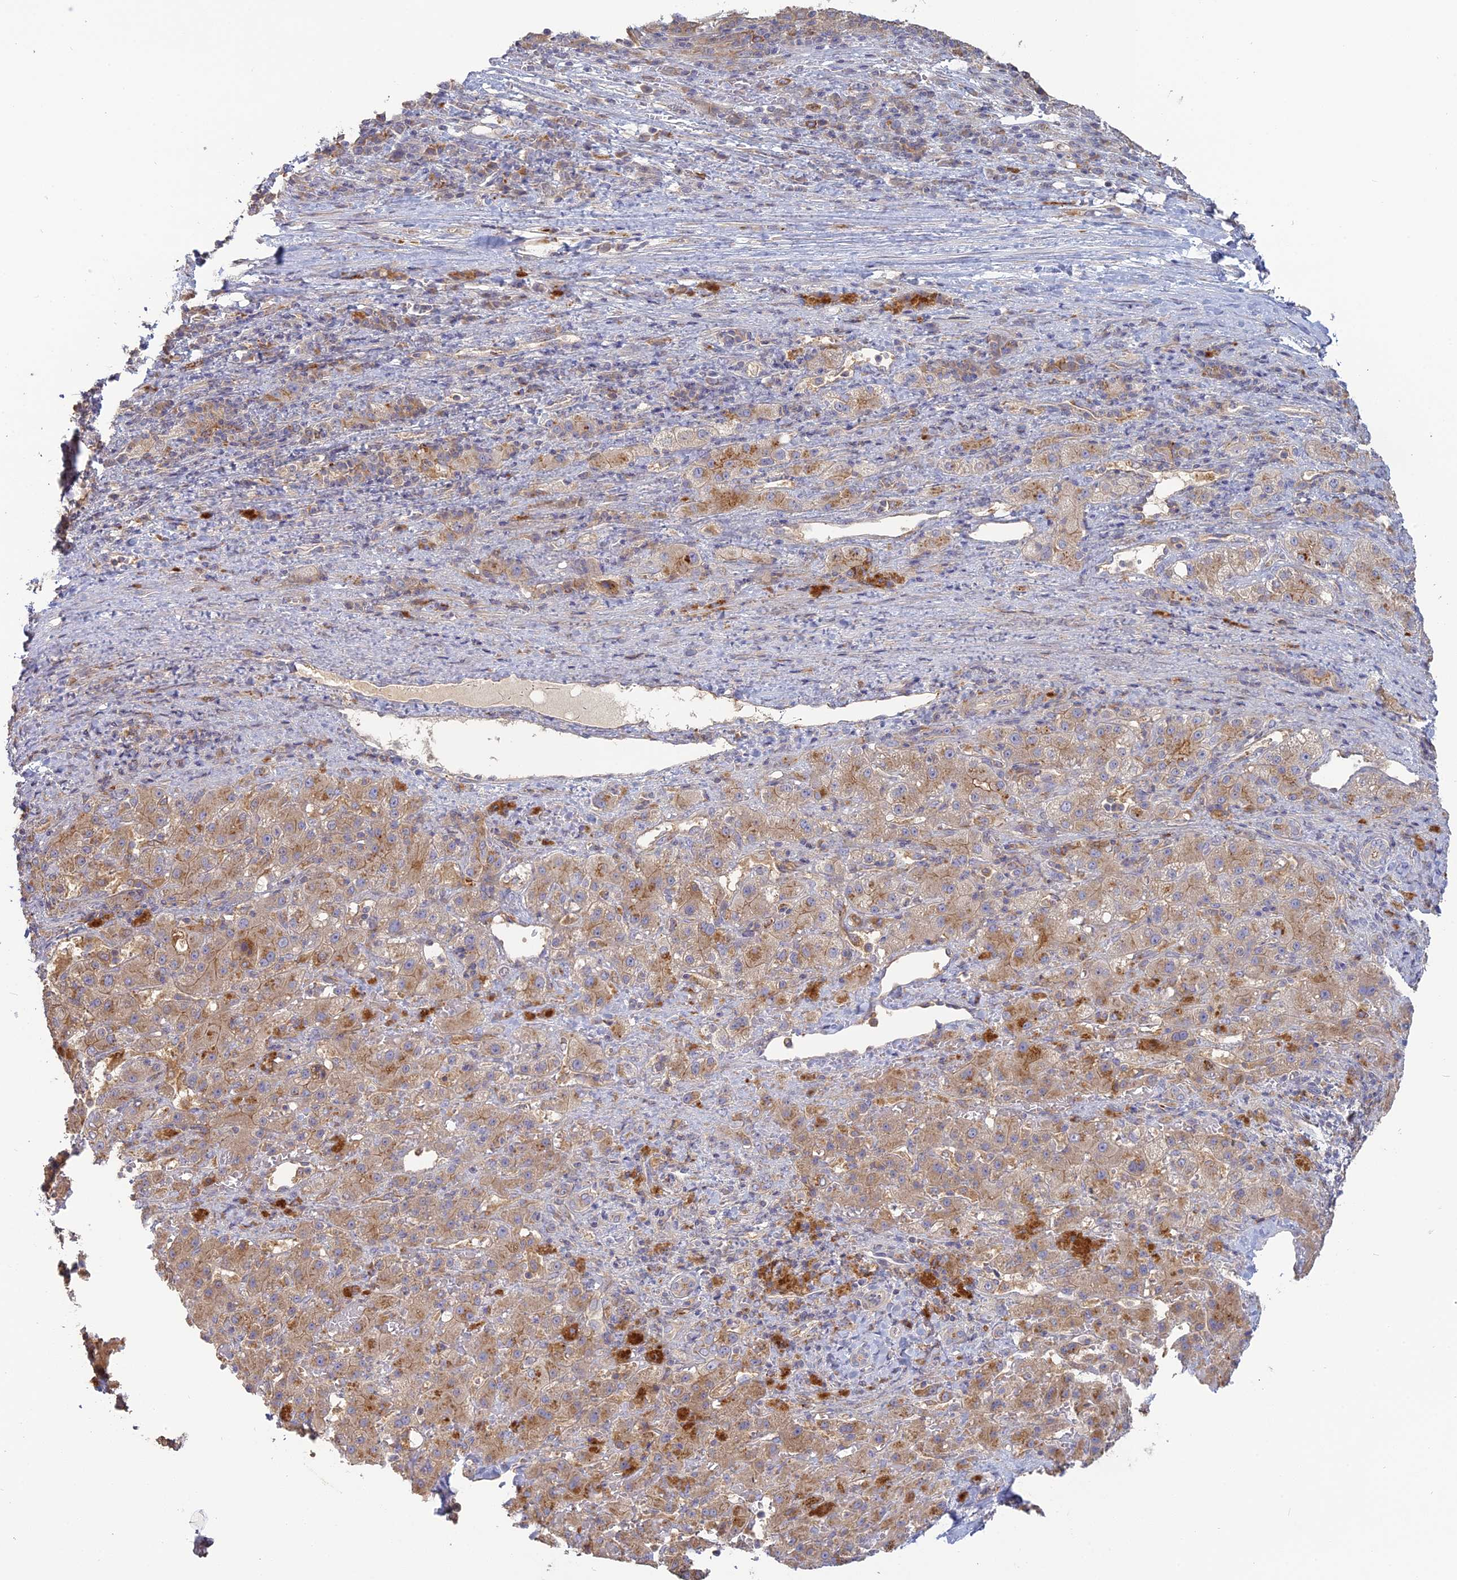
{"staining": {"intensity": "moderate", "quantity": "<25%", "location": "cytoplasmic/membranous"}, "tissue": "liver cancer", "cell_type": "Tumor cells", "image_type": "cancer", "snomed": [{"axis": "morphology", "description": "Carcinoma, Hepatocellular, NOS"}, {"axis": "topography", "description": "Liver"}], "caption": "A photomicrograph of human liver cancer stained for a protein exhibits moderate cytoplasmic/membranous brown staining in tumor cells. The staining was performed using DAB (3,3'-diaminobenzidine) to visualize the protein expression in brown, while the nuclei were stained in blue with hematoxylin (Magnification: 20x).", "gene": "SFT2D2", "patient": {"sex": "female", "age": 58}}